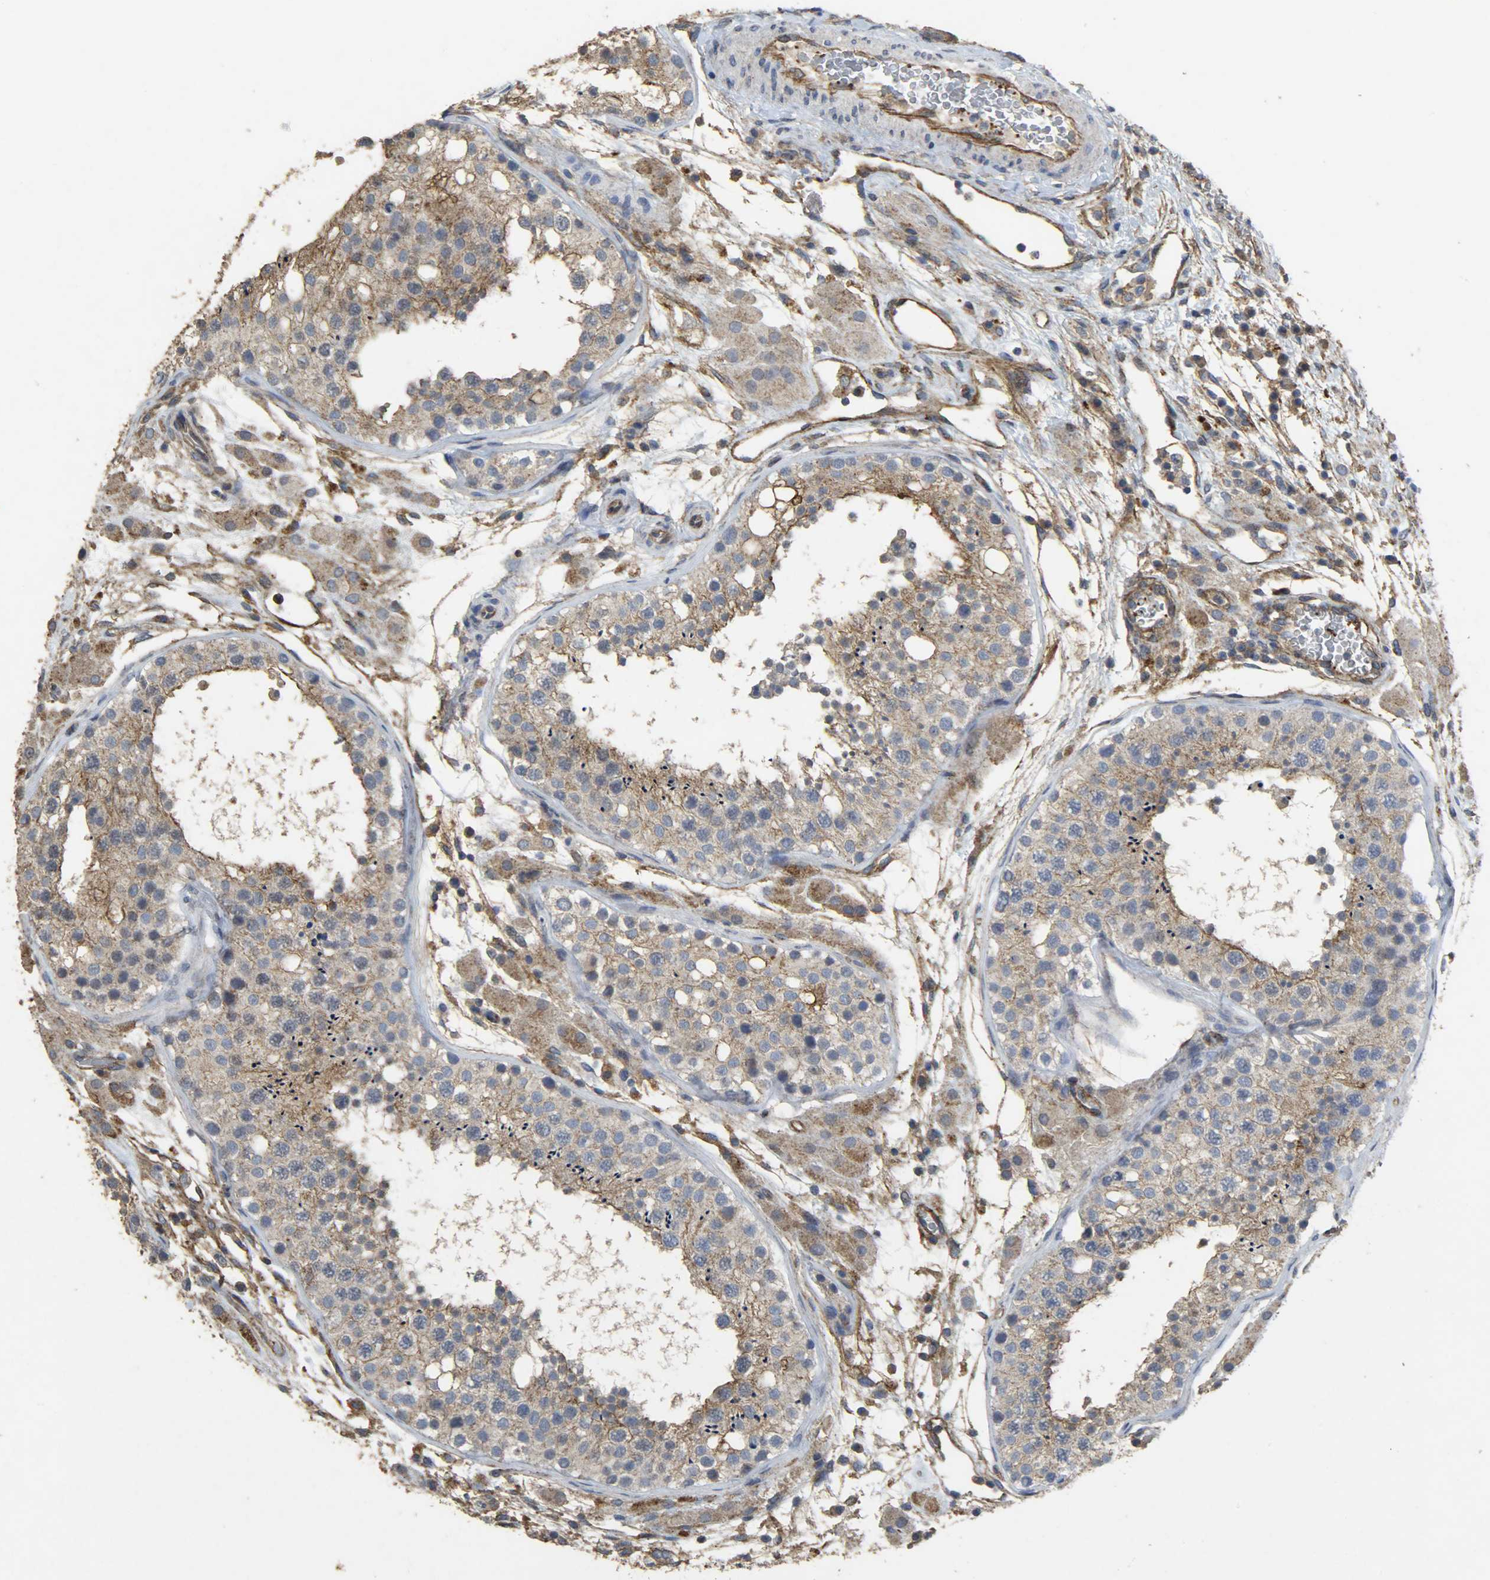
{"staining": {"intensity": "moderate", "quantity": ">75%", "location": "cytoplasmic/membranous"}, "tissue": "testis", "cell_type": "Cells in seminiferous ducts", "image_type": "normal", "snomed": [{"axis": "morphology", "description": "Normal tissue, NOS"}, {"axis": "topography", "description": "Testis"}], "caption": "This is a micrograph of immunohistochemistry staining of unremarkable testis, which shows moderate expression in the cytoplasmic/membranous of cells in seminiferous ducts.", "gene": "TPM4", "patient": {"sex": "male", "age": 26}}